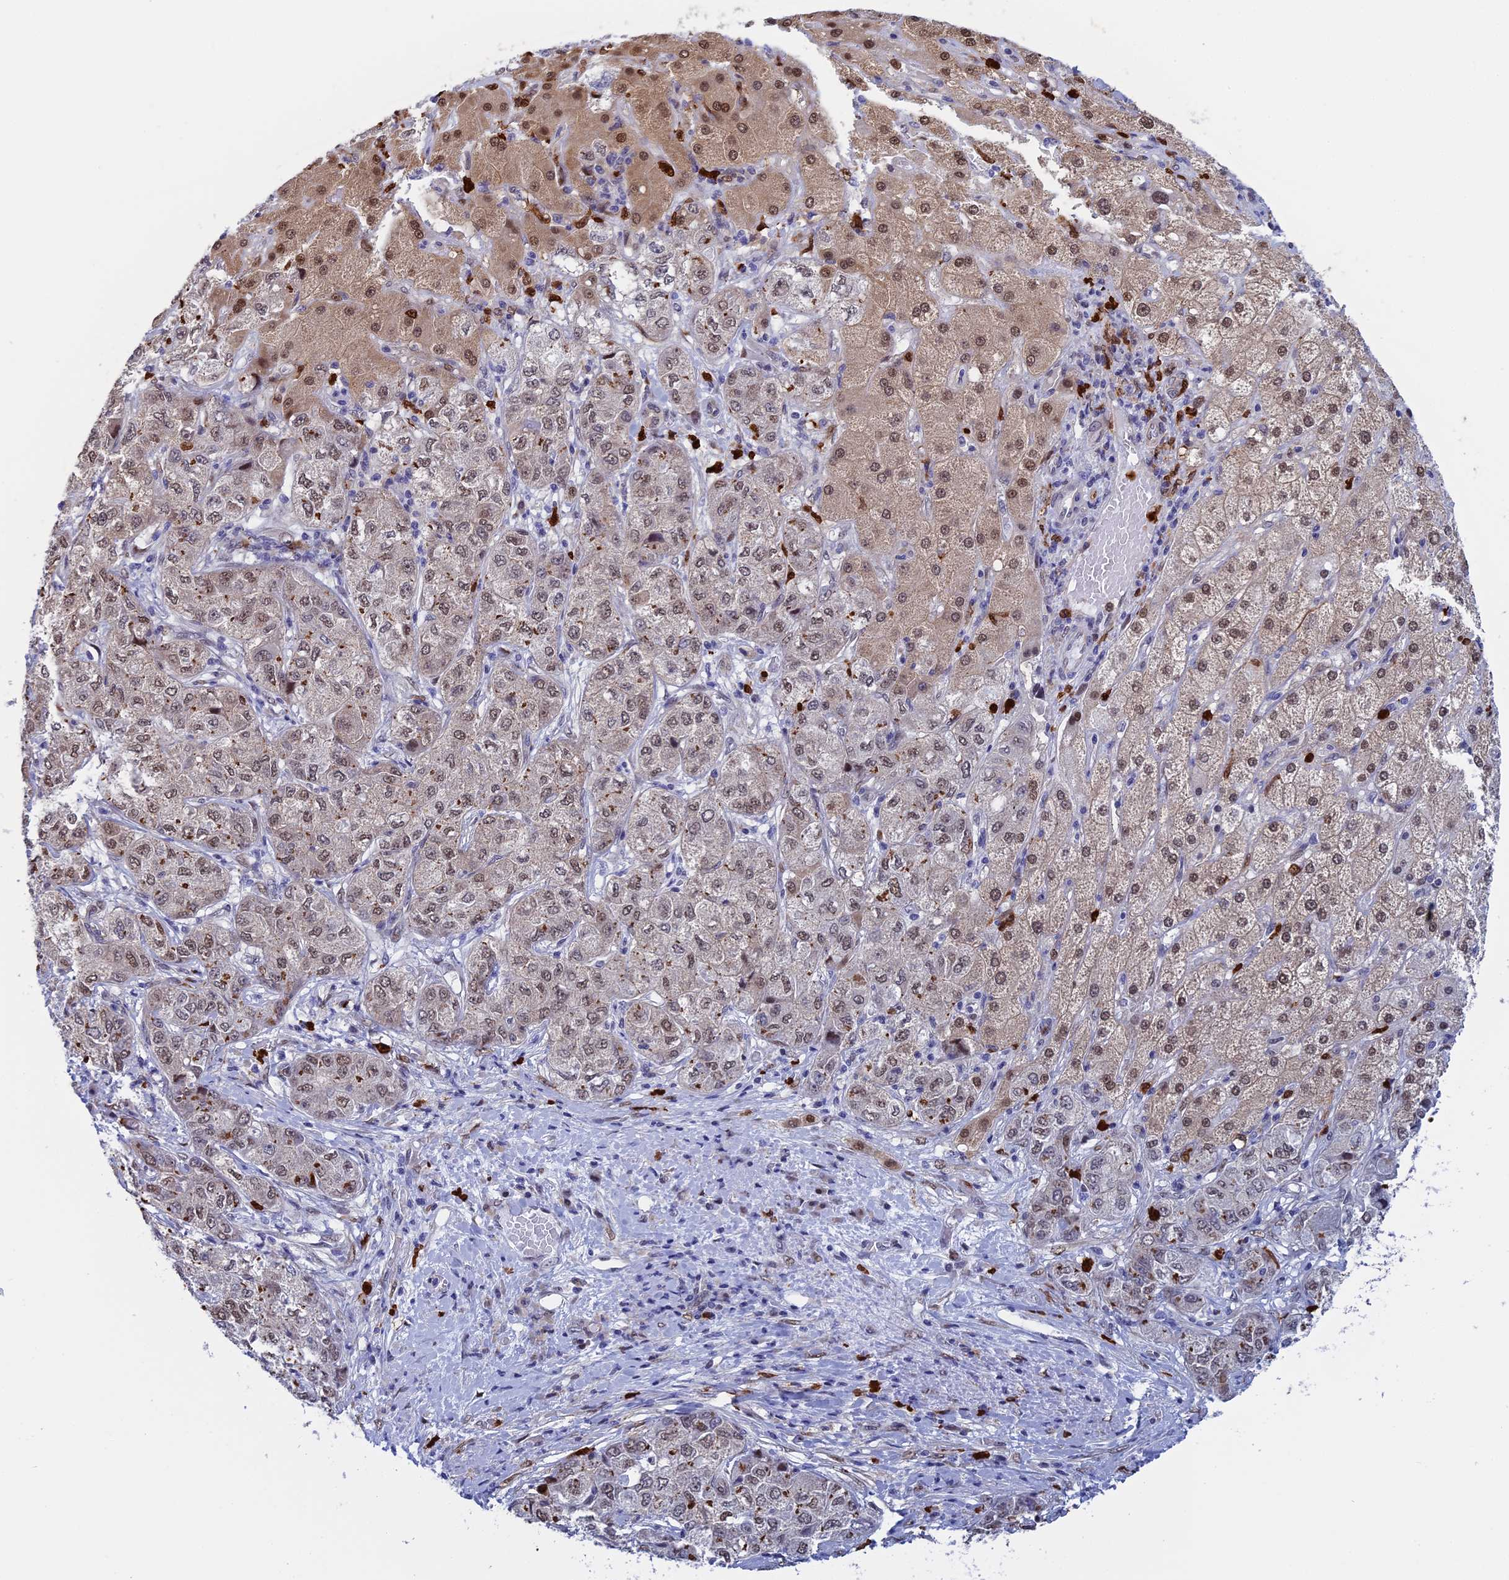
{"staining": {"intensity": "moderate", "quantity": "25%-75%", "location": "nuclear"}, "tissue": "liver cancer", "cell_type": "Tumor cells", "image_type": "cancer", "snomed": [{"axis": "morphology", "description": "Carcinoma, Hepatocellular, NOS"}, {"axis": "topography", "description": "Liver"}], "caption": "The photomicrograph reveals staining of liver cancer (hepatocellular carcinoma), revealing moderate nuclear protein expression (brown color) within tumor cells. The staining was performed using DAB, with brown indicating positive protein expression. Nuclei are stained blue with hematoxylin.", "gene": "SLC26A1", "patient": {"sex": "male", "age": 80}}